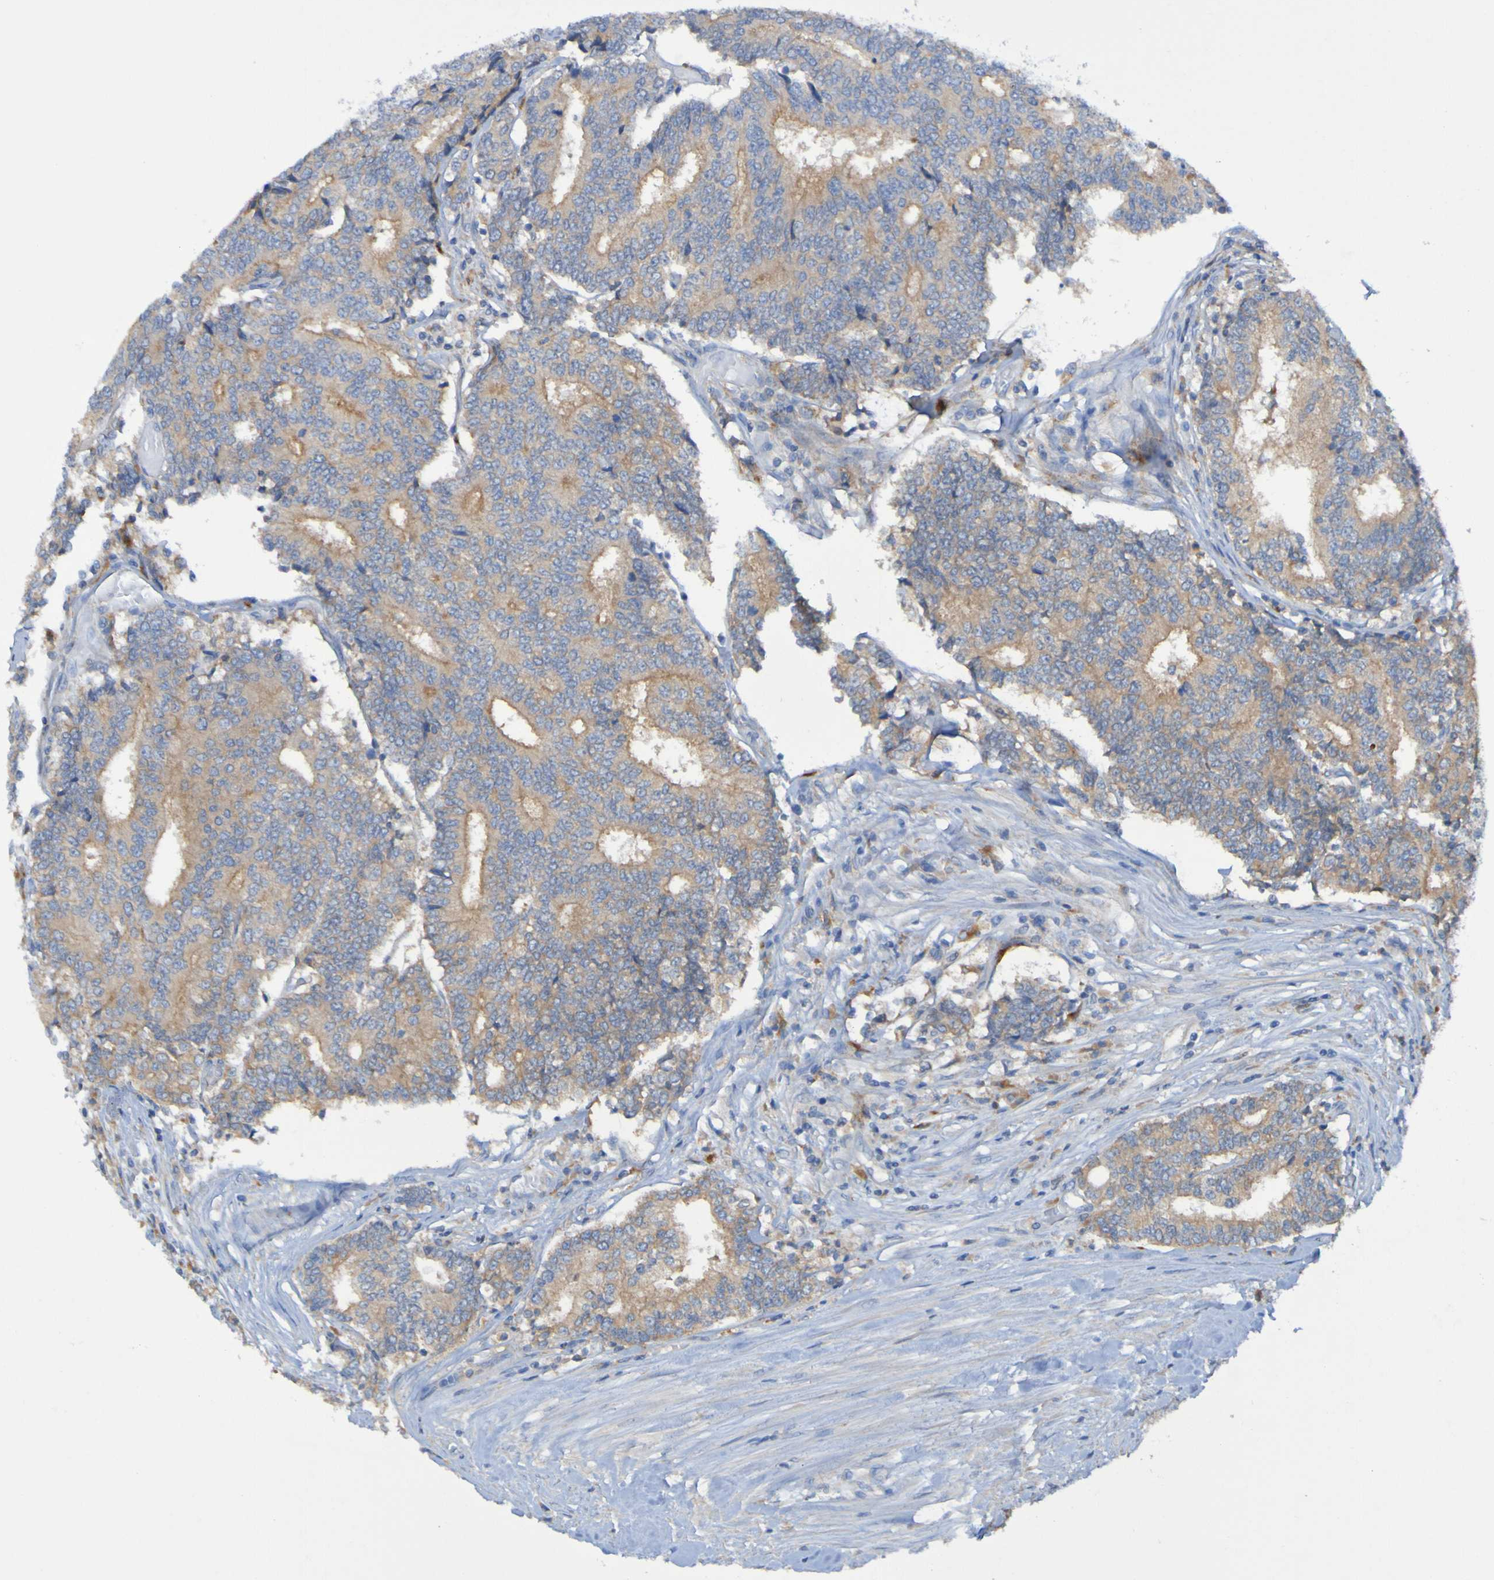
{"staining": {"intensity": "weak", "quantity": ">75%", "location": "cytoplasmic/membranous"}, "tissue": "prostate cancer", "cell_type": "Tumor cells", "image_type": "cancer", "snomed": [{"axis": "morphology", "description": "Normal tissue, NOS"}, {"axis": "morphology", "description": "Adenocarcinoma, High grade"}, {"axis": "topography", "description": "Prostate"}, {"axis": "topography", "description": "Seminal veicle"}], "caption": "Prostate cancer (adenocarcinoma (high-grade)) was stained to show a protein in brown. There is low levels of weak cytoplasmic/membranous expression in about >75% of tumor cells.", "gene": "ARHGEF16", "patient": {"sex": "male", "age": 55}}